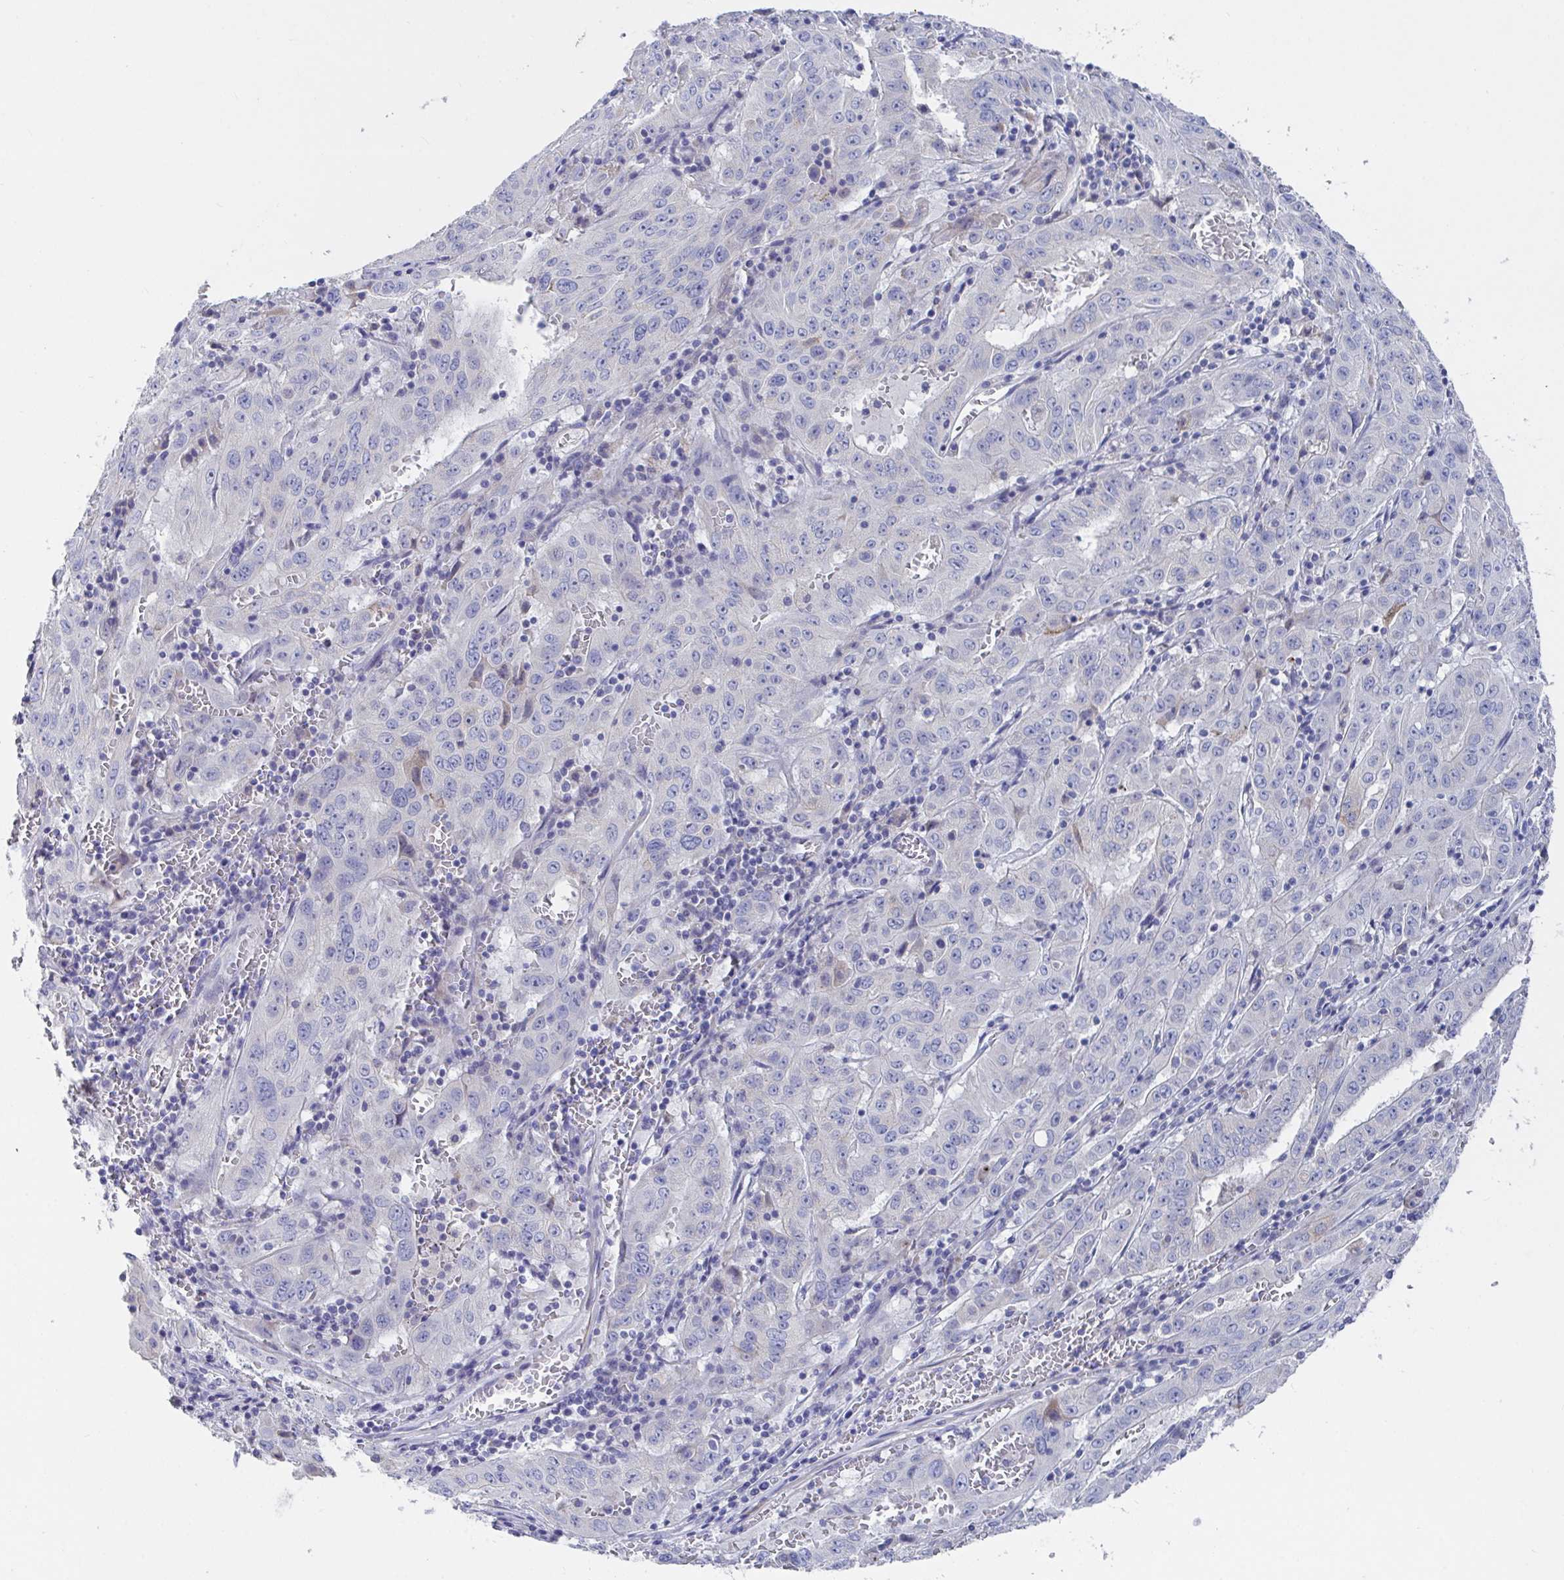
{"staining": {"intensity": "weak", "quantity": "<25%", "location": "cytoplasmic/membranous"}, "tissue": "pancreatic cancer", "cell_type": "Tumor cells", "image_type": "cancer", "snomed": [{"axis": "morphology", "description": "Adenocarcinoma, NOS"}, {"axis": "topography", "description": "Pancreas"}], "caption": "Tumor cells are negative for protein expression in human adenocarcinoma (pancreatic).", "gene": "ZNF561", "patient": {"sex": "male", "age": 63}}